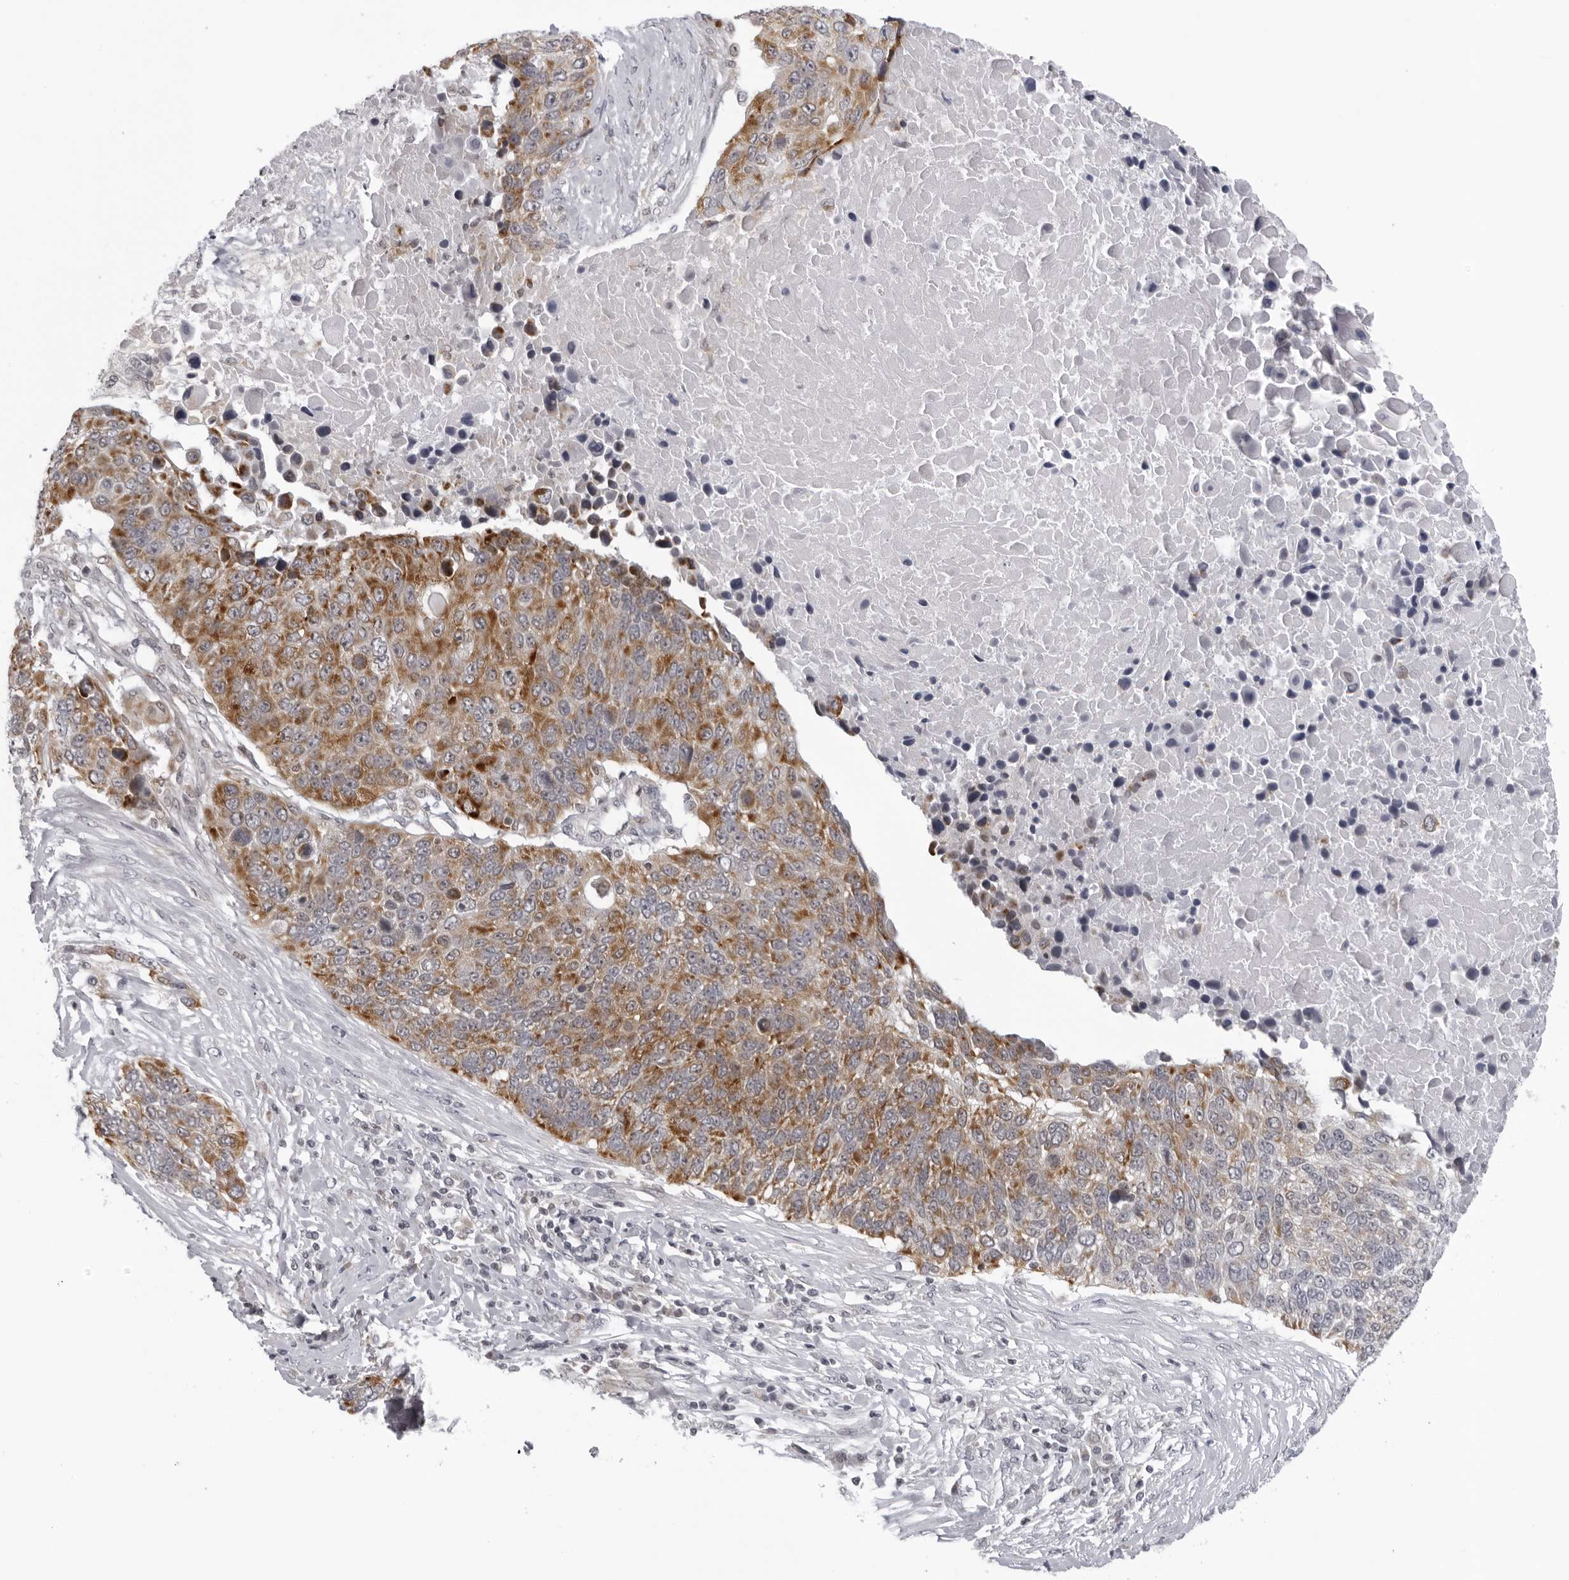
{"staining": {"intensity": "moderate", "quantity": ">75%", "location": "cytoplasmic/membranous"}, "tissue": "lung cancer", "cell_type": "Tumor cells", "image_type": "cancer", "snomed": [{"axis": "morphology", "description": "Squamous cell carcinoma, NOS"}, {"axis": "topography", "description": "Lung"}], "caption": "Lung squamous cell carcinoma tissue shows moderate cytoplasmic/membranous expression in about >75% of tumor cells", "gene": "MRPS15", "patient": {"sex": "male", "age": 66}}